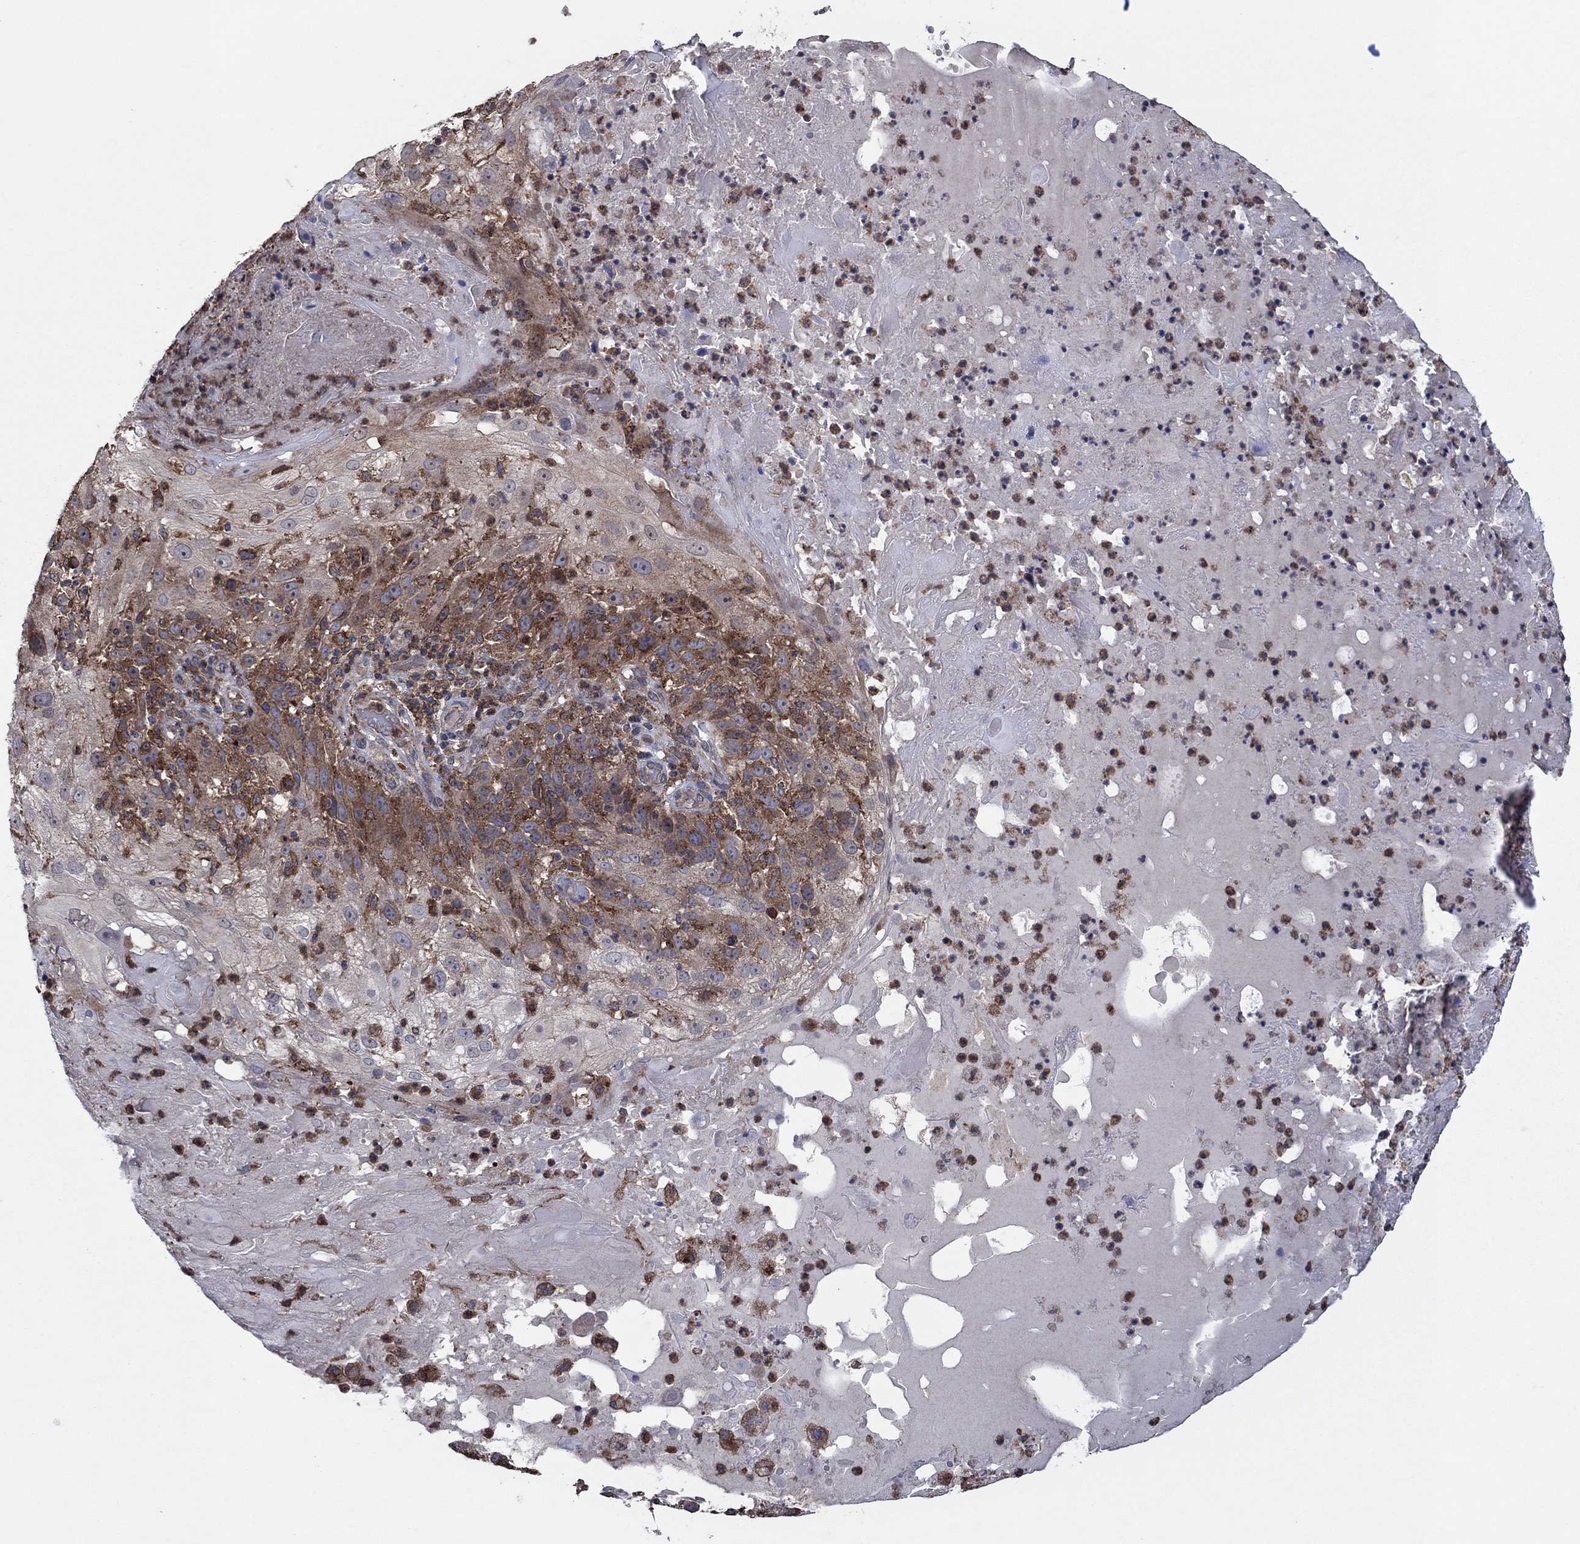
{"staining": {"intensity": "strong", "quantity": "25%-75%", "location": "cytoplasmic/membranous"}, "tissue": "skin cancer", "cell_type": "Tumor cells", "image_type": "cancer", "snomed": [{"axis": "morphology", "description": "Normal tissue, NOS"}, {"axis": "morphology", "description": "Squamous cell carcinoma, NOS"}, {"axis": "topography", "description": "Skin"}], "caption": "A high amount of strong cytoplasmic/membranous staining is seen in about 25%-75% of tumor cells in skin squamous cell carcinoma tissue. The staining was performed using DAB (3,3'-diaminobenzidine) to visualize the protein expression in brown, while the nuclei were stained in blue with hematoxylin (Magnification: 20x).", "gene": "MEA1", "patient": {"sex": "female", "age": 83}}